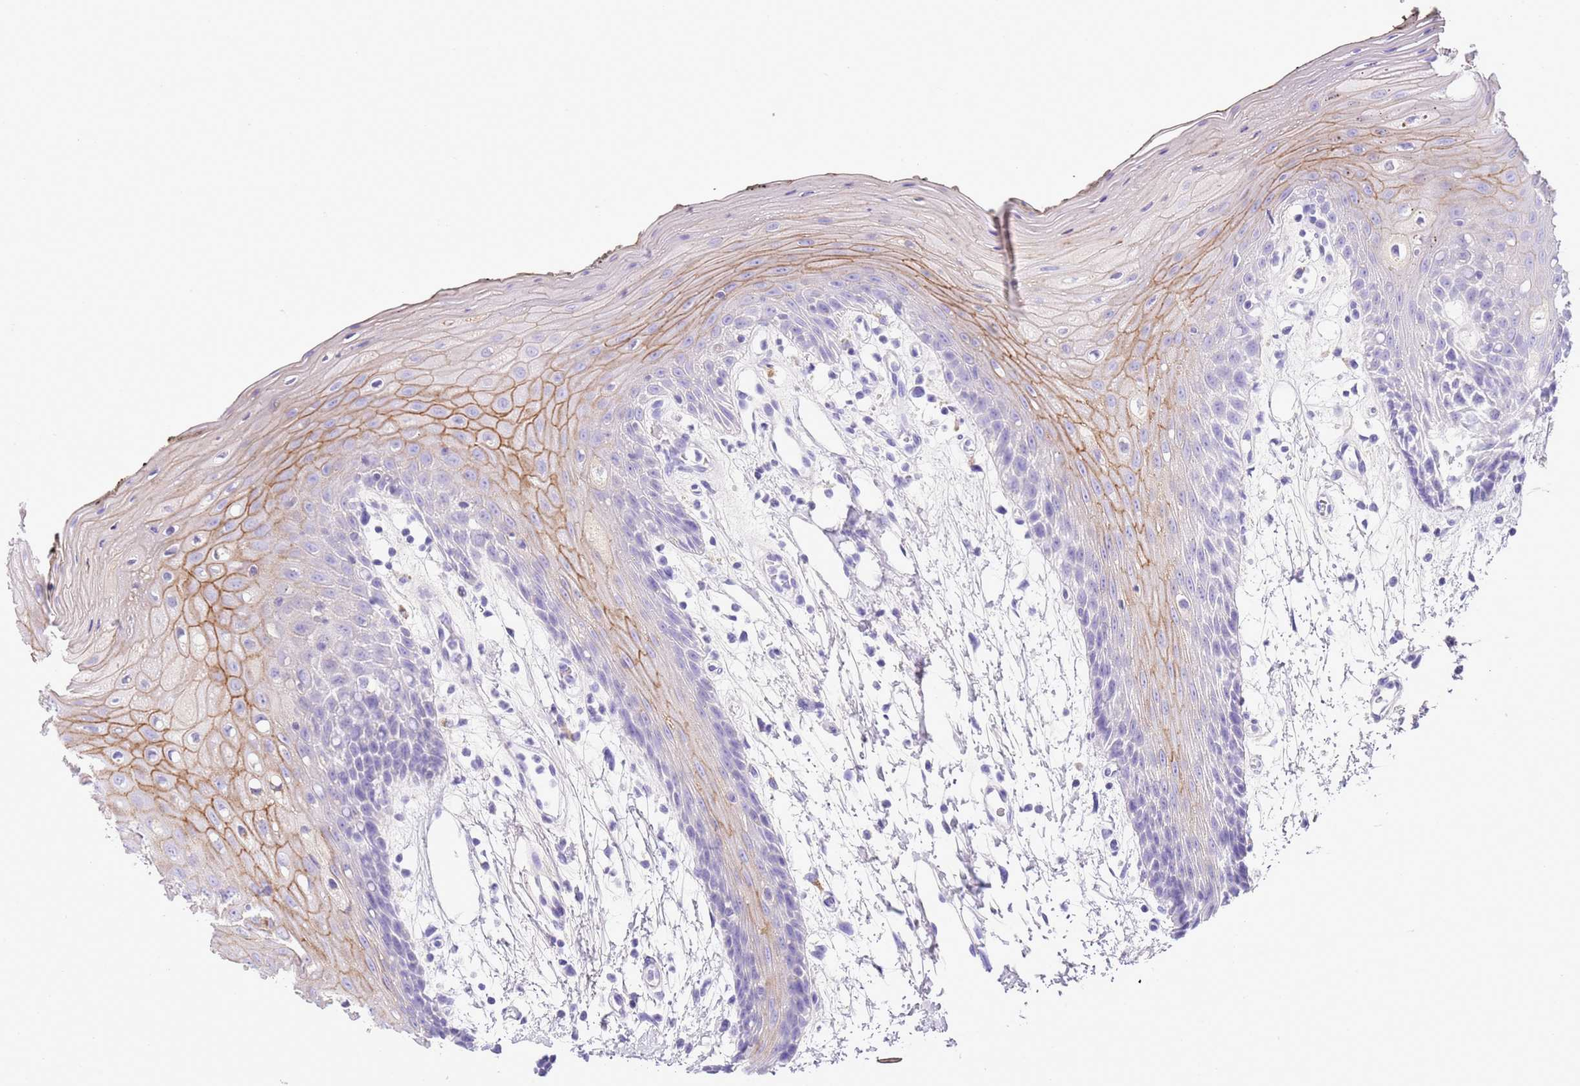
{"staining": {"intensity": "strong", "quantity": "<25%", "location": "cytoplasmic/membranous"}, "tissue": "oral mucosa", "cell_type": "Squamous epithelial cells", "image_type": "normal", "snomed": [{"axis": "morphology", "description": "Normal tissue, NOS"}, {"axis": "topography", "description": "Oral tissue"}, {"axis": "topography", "description": "Tounge, NOS"}], "caption": "The micrograph reveals immunohistochemical staining of benign oral mucosa. There is strong cytoplasmic/membranous staining is present in approximately <25% of squamous epithelial cells. Immunohistochemistry stains the protein of interest in brown and the nuclei are stained blue.", "gene": "TBC1D10B", "patient": {"sex": "female", "age": 59}}